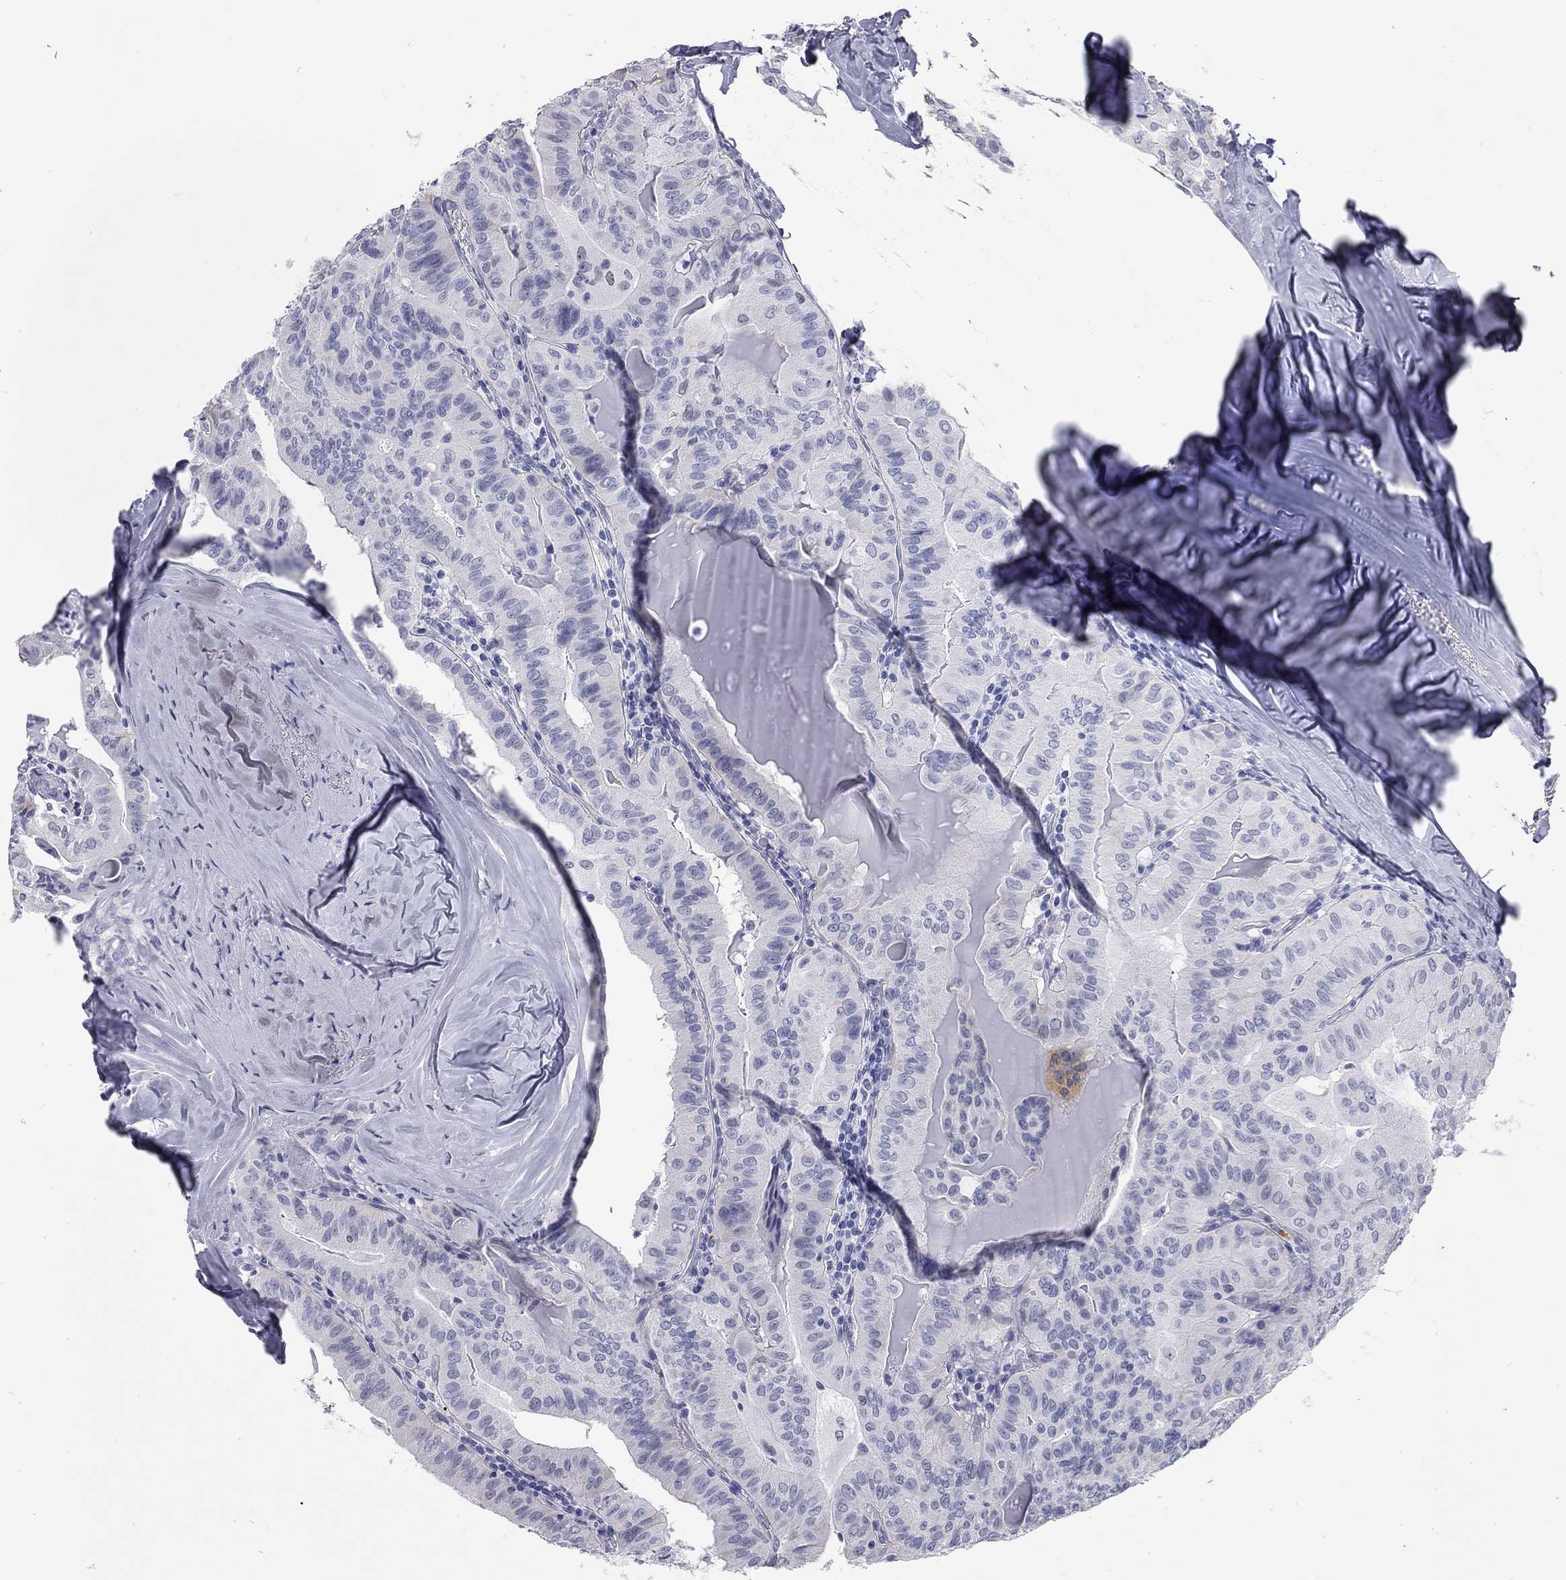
{"staining": {"intensity": "negative", "quantity": "none", "location": "none"}, "tissue": "thyroid cancer", "cell_type": "Tumor cells", "image_type": "cancer", "snomed": [{"axis": "morphology", "description": "Papillary adenocarcinoma, NOS"}, {"axis": "topography", "description": "Thyroid gland"}], "caption": "A micrograph of human thyroid cancer (papillary adenocarcinoma) is negative for staining in tumor cells.", "gene": "AK8", "patient": {"sex": "female", "age": 68}}